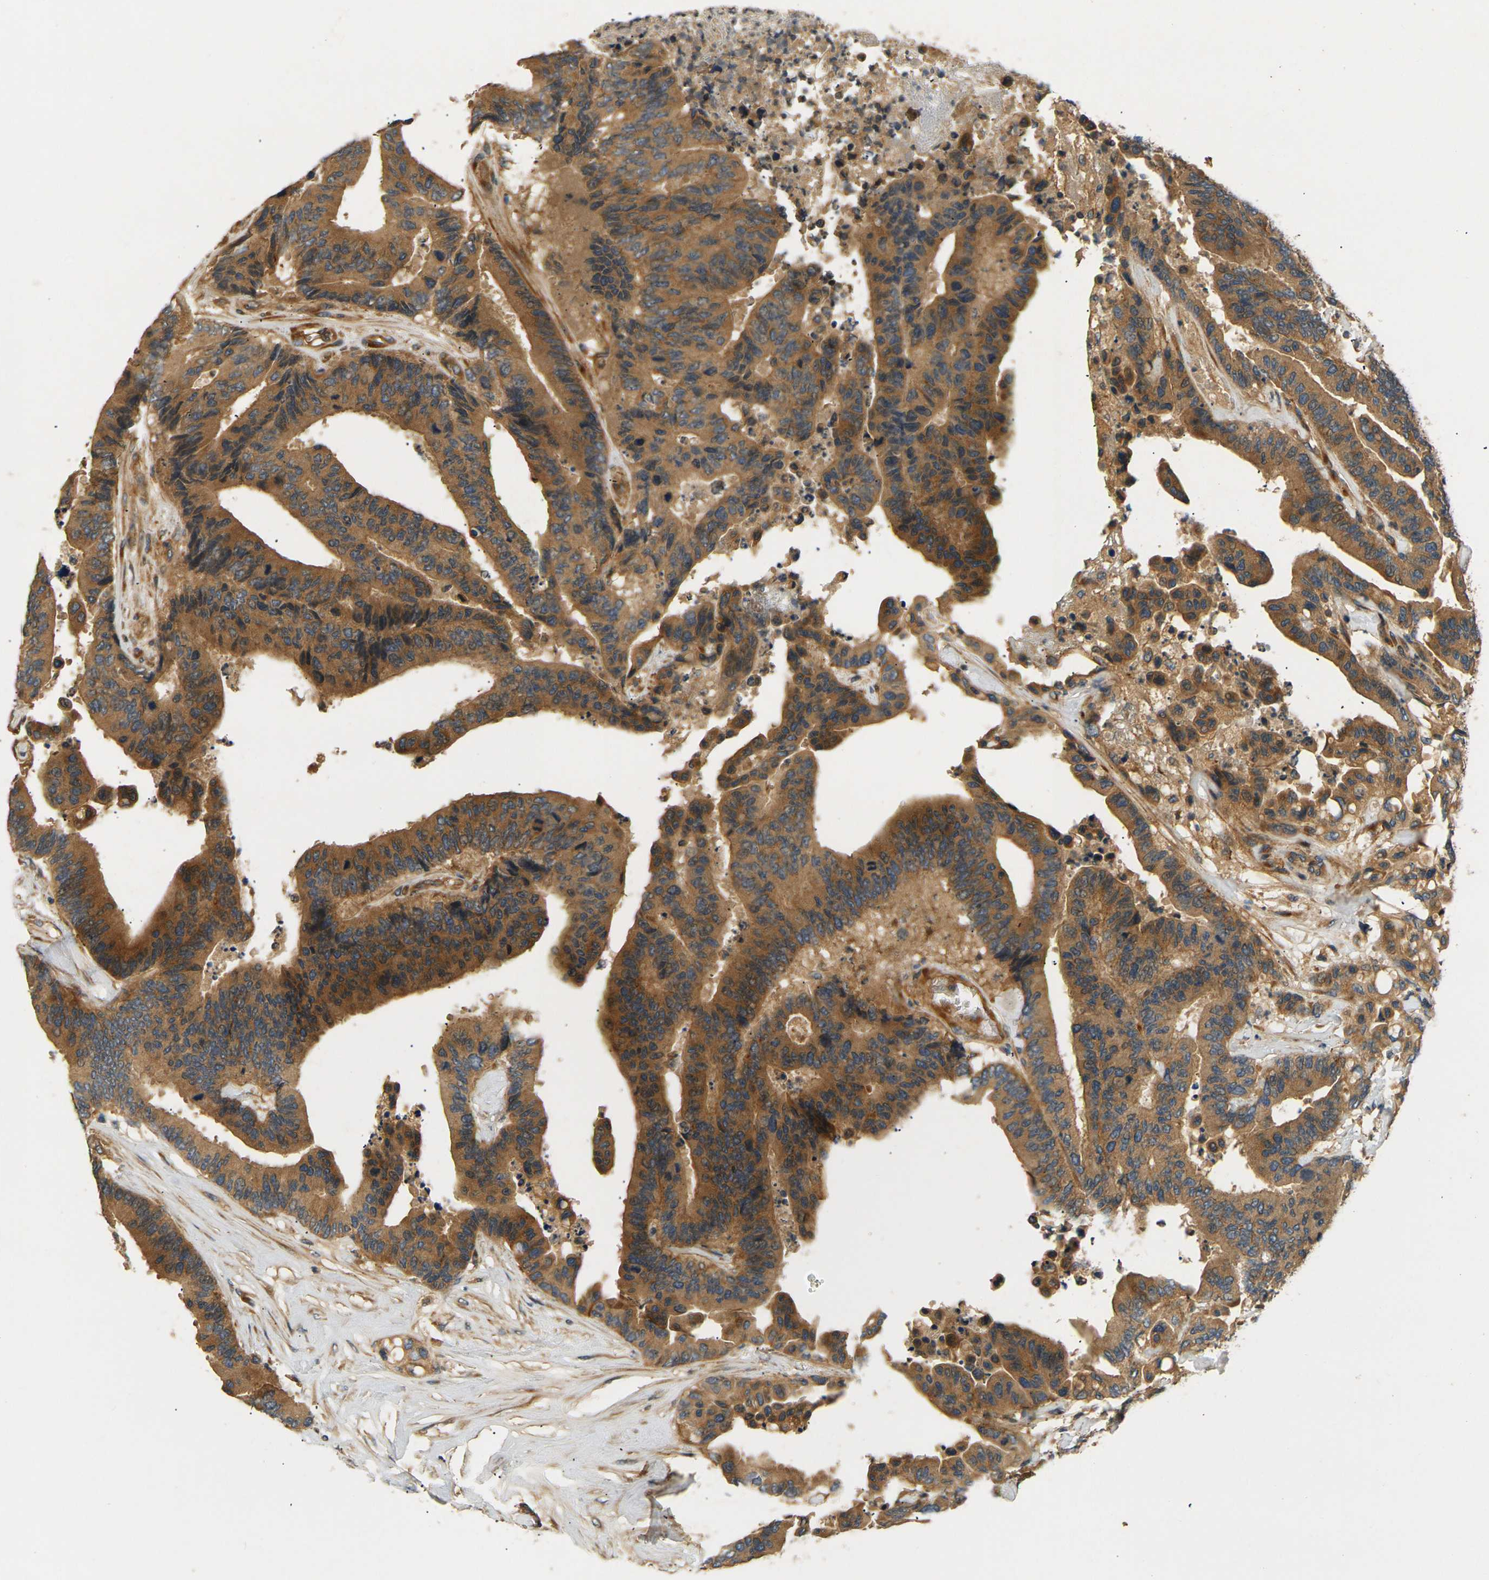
{"staining": {"intensity": "strong", "quantity": ">75%", "location": "cytoplasmic/membranous"}, "tissue": "colorectal cancer", "cell_type": "Tumor cells", "image_type": "cancer", "snomed": [{"axis": "morphology", "description": "Normal tissue, NOS"}, {"axis": "morphology", "description": "Adenocarcinoma, NOS"}, {"axis": "topography", "description": "Colon"}], "caption": "Protein expression analysis of human adenocarcinoma (colorectal) reveals strong cytoplasmic/membranous positivity in approximately >75% of tumor cells.", "gene": "LRCH3", "patient": {"sex": "male", "age": 82}}